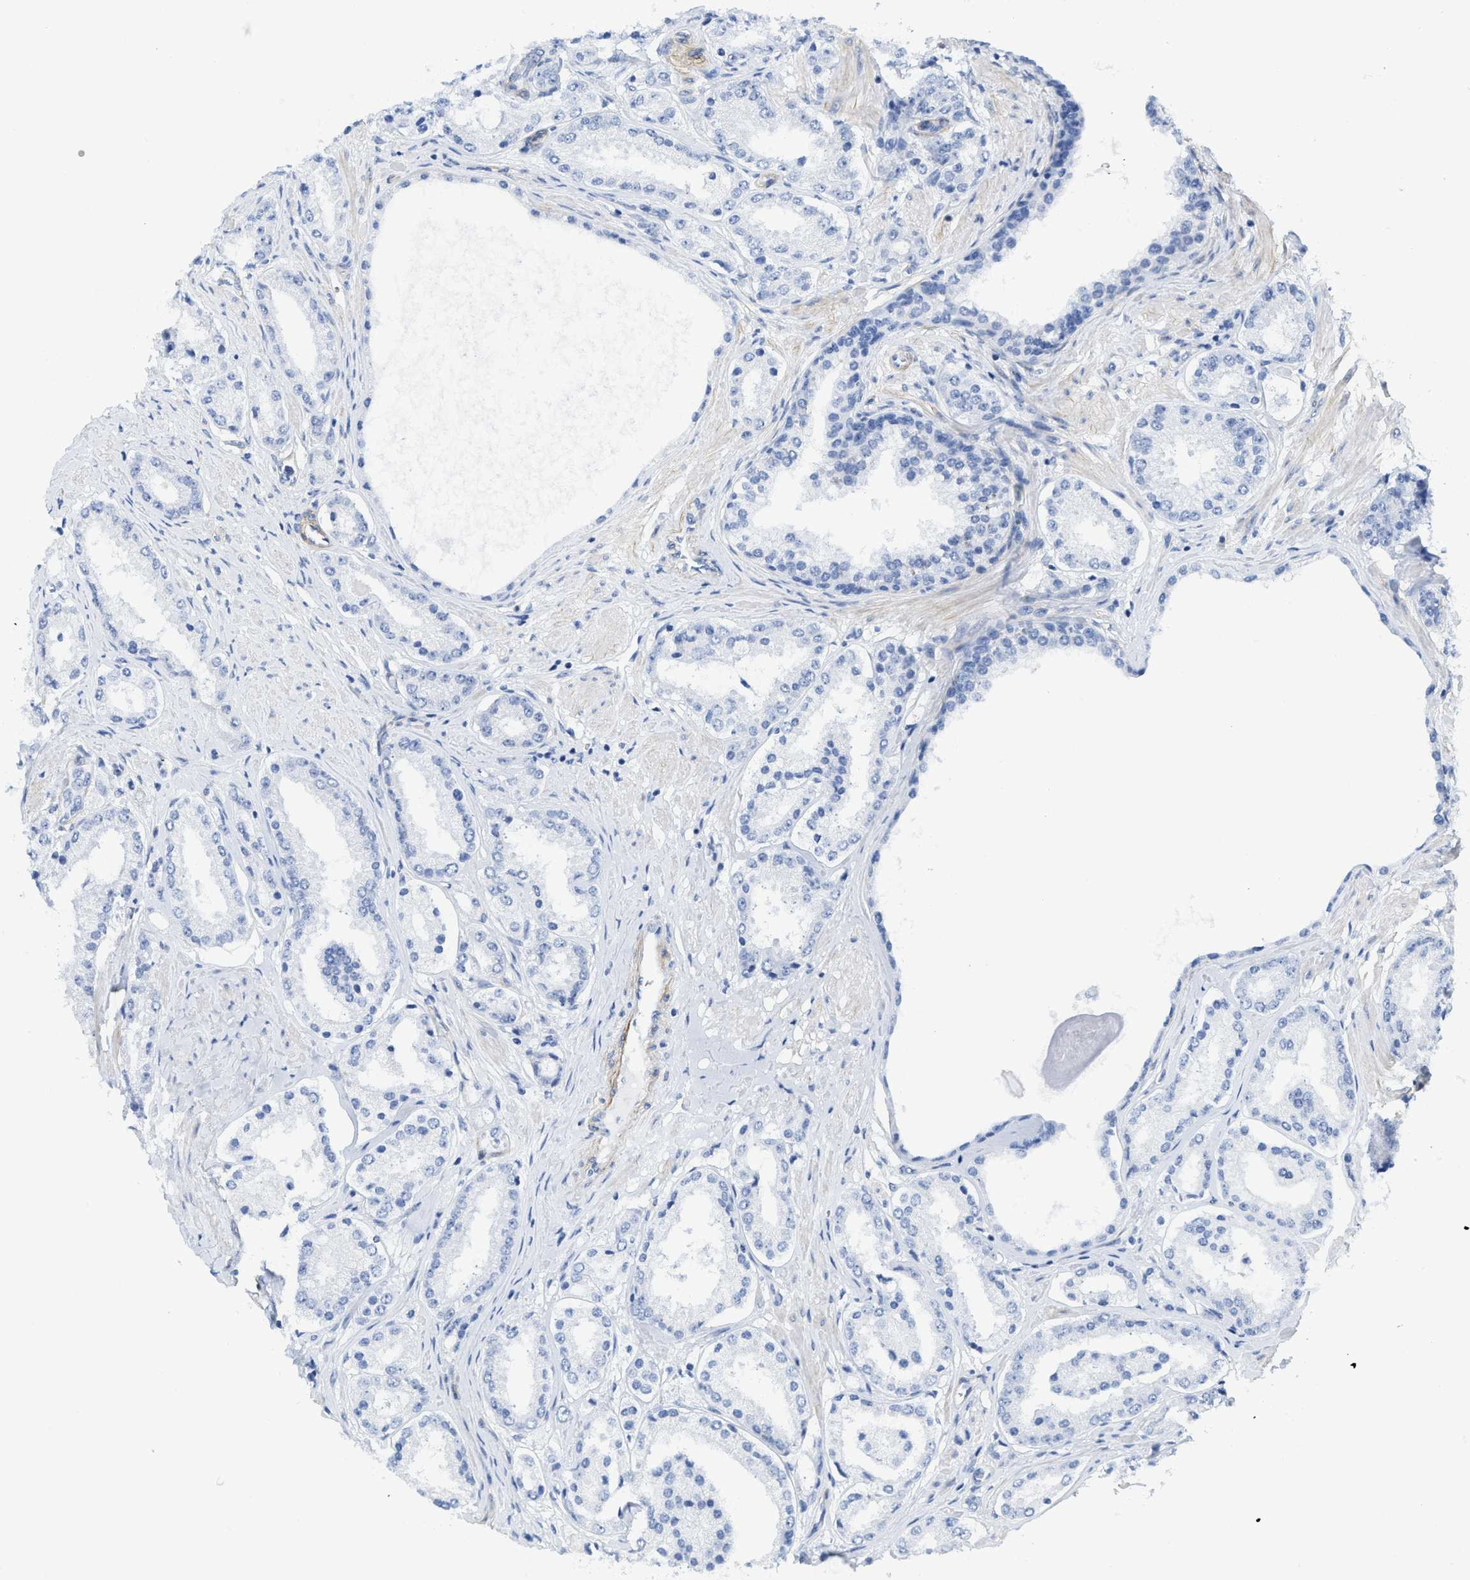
{"staining": {"intensity": "negative", "quantity": "none", "location": "none"}, "tissue": "prostate cancer", "cell_type": "Tumor cells", "image_type": "cancer", "snomed": [{"axis": "morphology", "description": "Adenocarcinoma, Low grade"}, {"axis": "topography", "description": "Prostate"}], "caption": "This is an immunohistochemistry (IHC) photomicrograph of human prostate cancer (adenocarcinoma (low-grade)). There is no staining in tumor cells.", "gene": "TUB", "patient": {"sex": "male", "age": 63}}